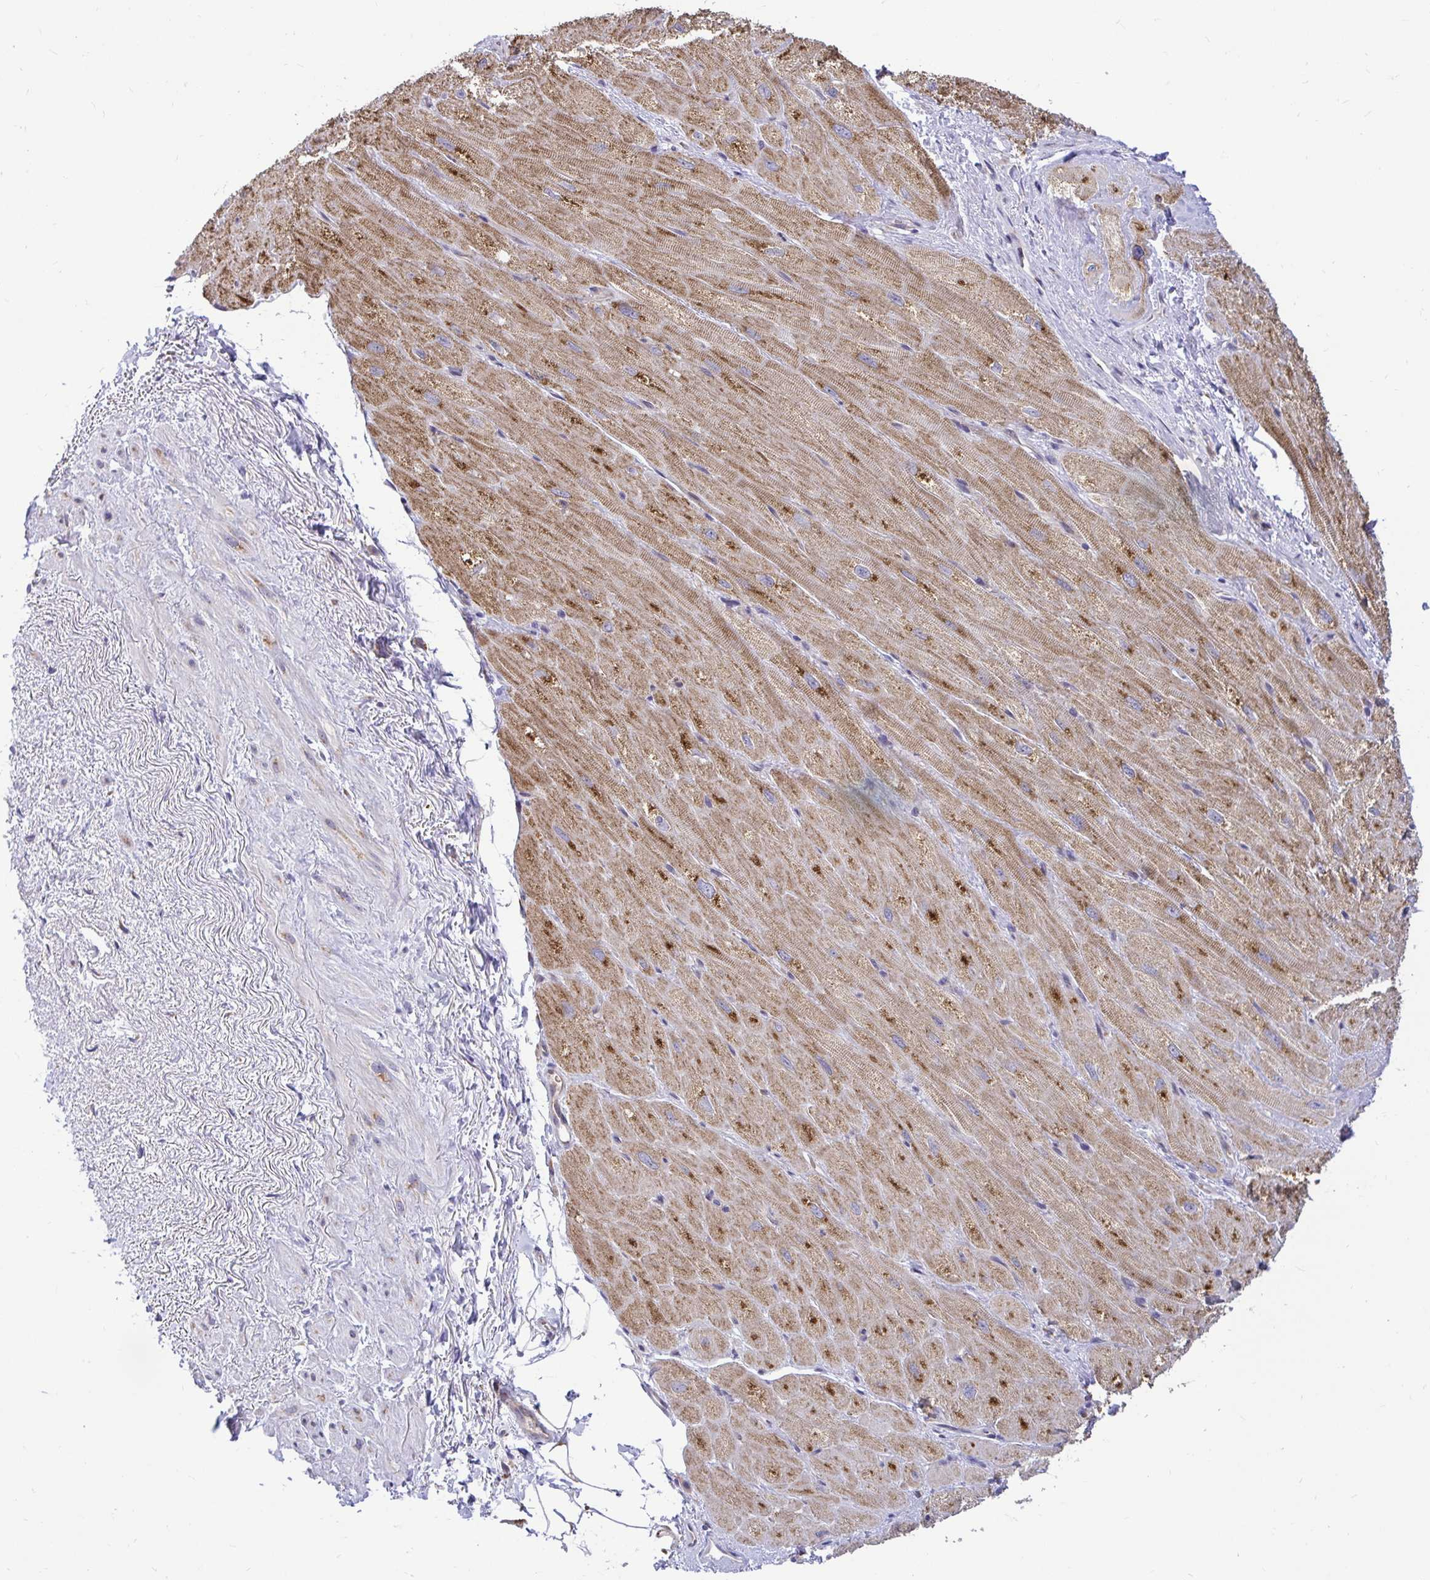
{"staining": {"intensity": "strong", "quantity": ">75%", "location": "cytoplasmic/membranous"}, "tissue": "heart muscle", "cell_type": "Cardiomyocytes", "image_type": "normal", "snomed": [{"axis": "morphology", "description": "Normal tissue, NOS"}, {"axis": "topography", "description": "Heart"}], "caption": "This image shows benign heart muscle stained with immunohistochemistry (IHC) to label a protein in brown. The cytoplasmic/membranous of cardiomyocytes show strong positivity for the protein. Nuclei are counter-stained blue.", "gene": "VTI1B", "patient": {"sex": "male", "age": 62}}